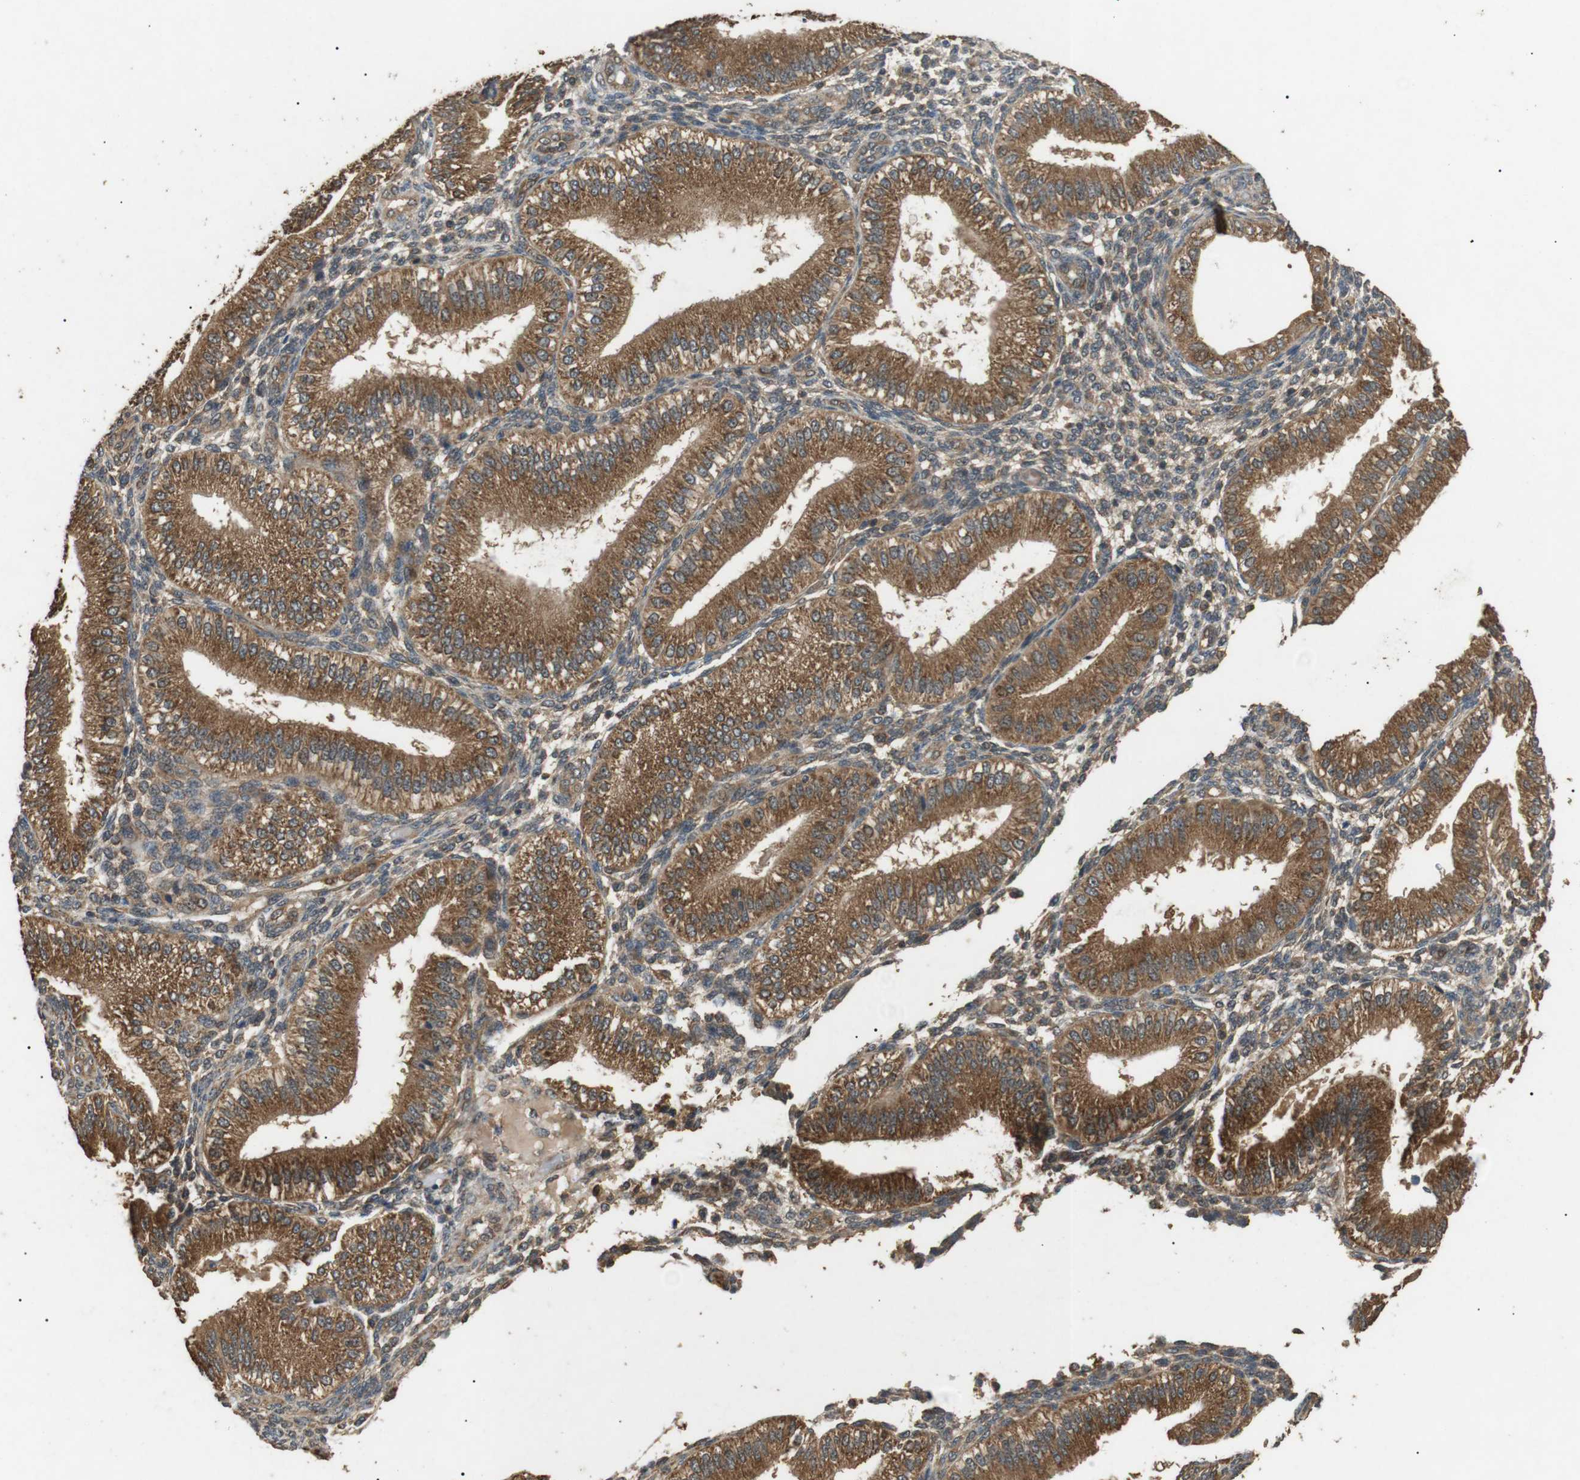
{"staining": {"intensity": "moderate", "quantity": ">75%", "location": "cytoplasmic/membranous"}, "tissue": "endometrium", "cell_type": "Cells in endometrial stroma", "image_type": "normal", "snomed": [{"axis": "morphology", "description": "Normal tissue, NOS"}, {"axis": "topography", "description": "Endometrium"}], "caption": "Immunohistochemistry (IHC) (DAB (3,3'-diaminobenzidine)) staining of unremarkable human endometrium demonstrates moderate cytoplasmic/membranous protein staining in approximately >75% of cells in endometrial stroma. Ihc stains the protein of interest in brown and the nuclei are stained blue.", "gene": "TBC1D15", "patient": {"sex": "female", "age": 39}}